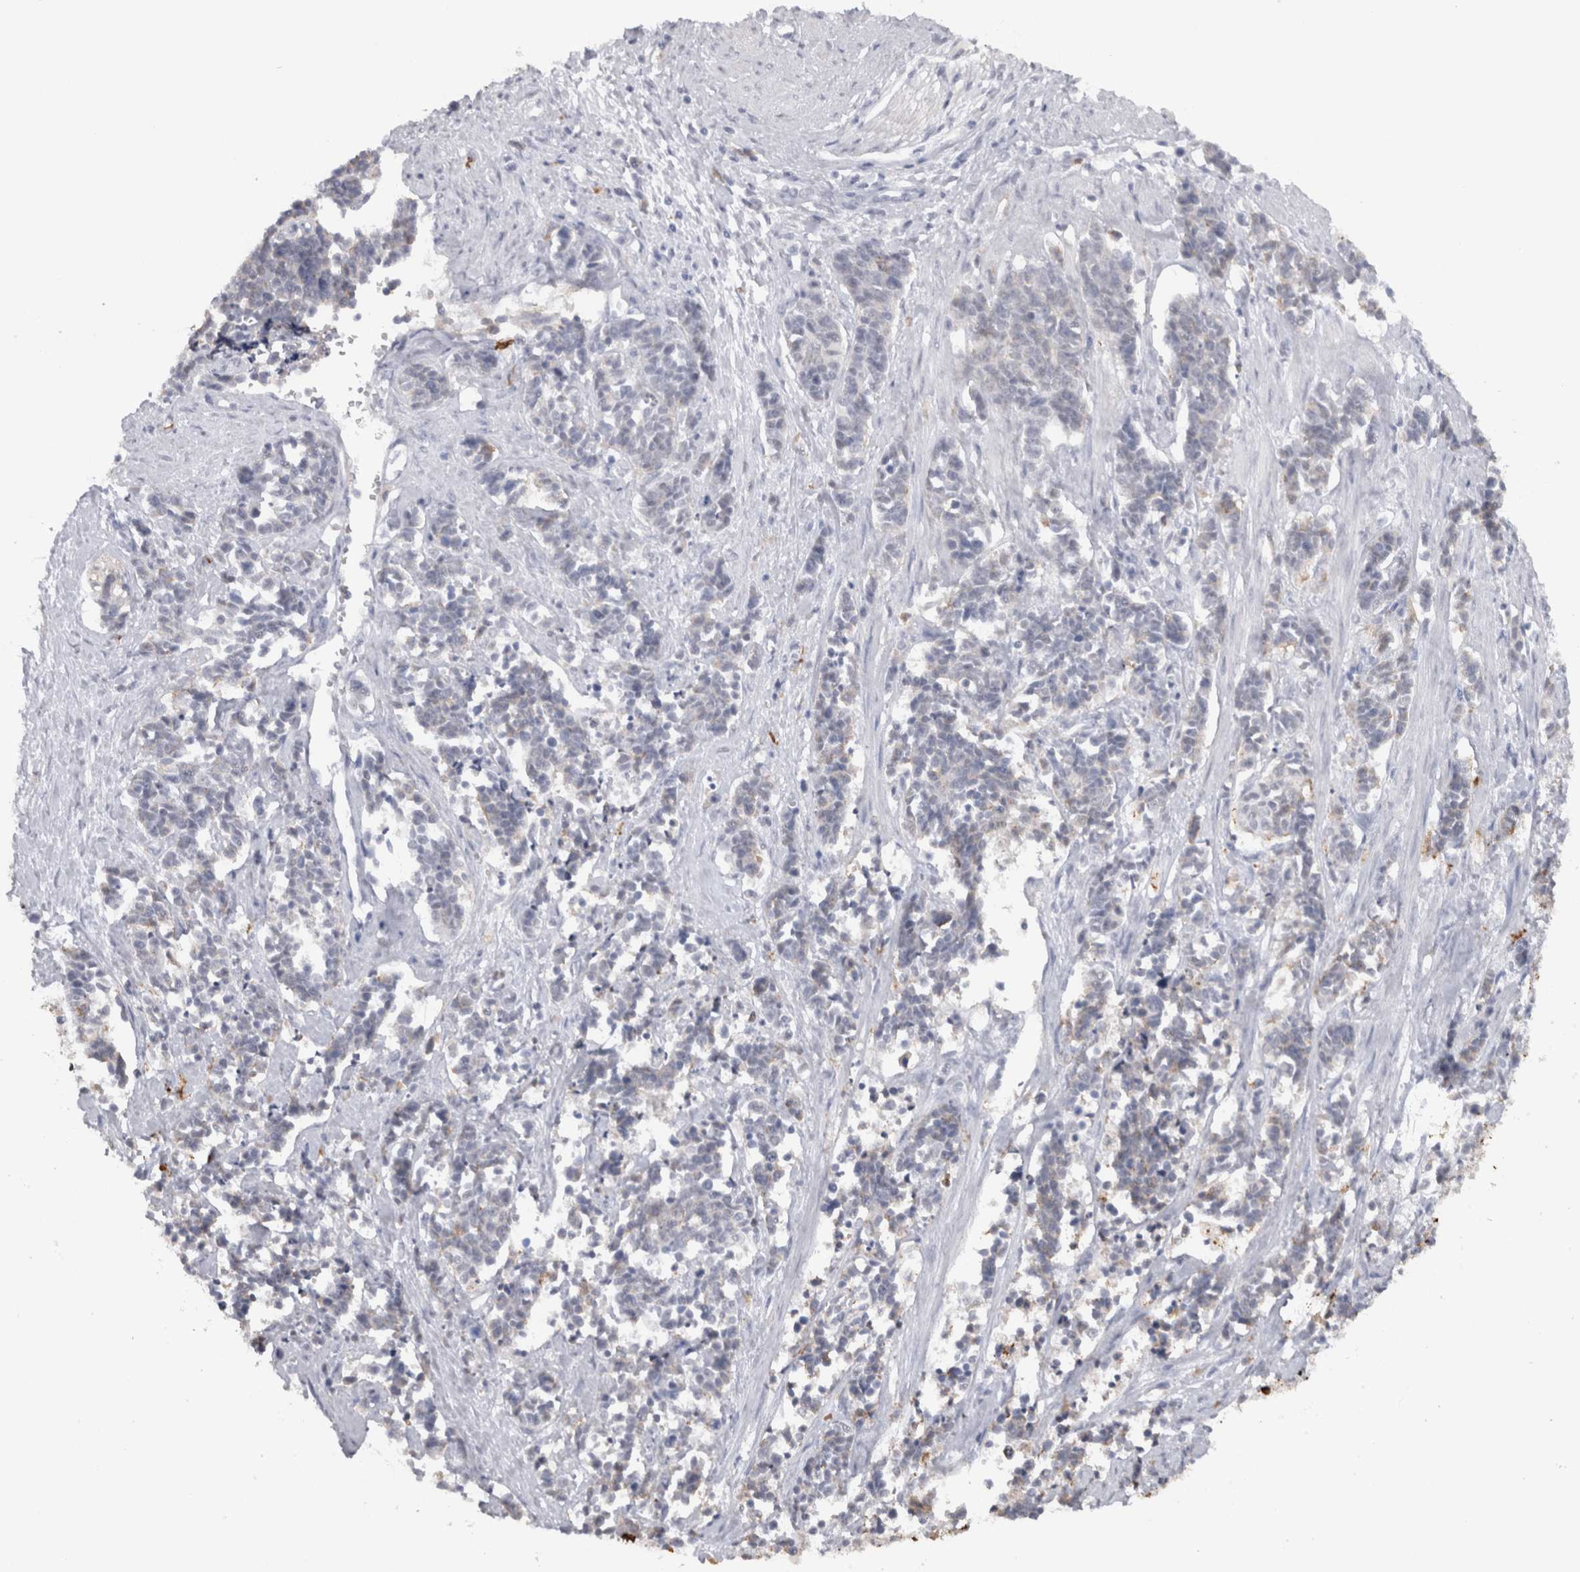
{"staining": {"intensity": "weak", "quantity": "<25%", "location": "cytoplasmic/membranous"}, "tissue": "cervical cancer", "cell_type": "Tumor cells", "image_type": "cancer", "snomed": [{"axis": "morphology", "description": "Squamous cell carcinoma, NOS"}, {"axis": "topography", "description": "Cervix"}], "caption": "This is an immunohistochemistry (IHC) micrograph of human cervical cancer (squamous cell carcinoma). There is no expression in tumor cells.", "gene": "CDH17", "patient": {"sex": "female", "age": 35}}